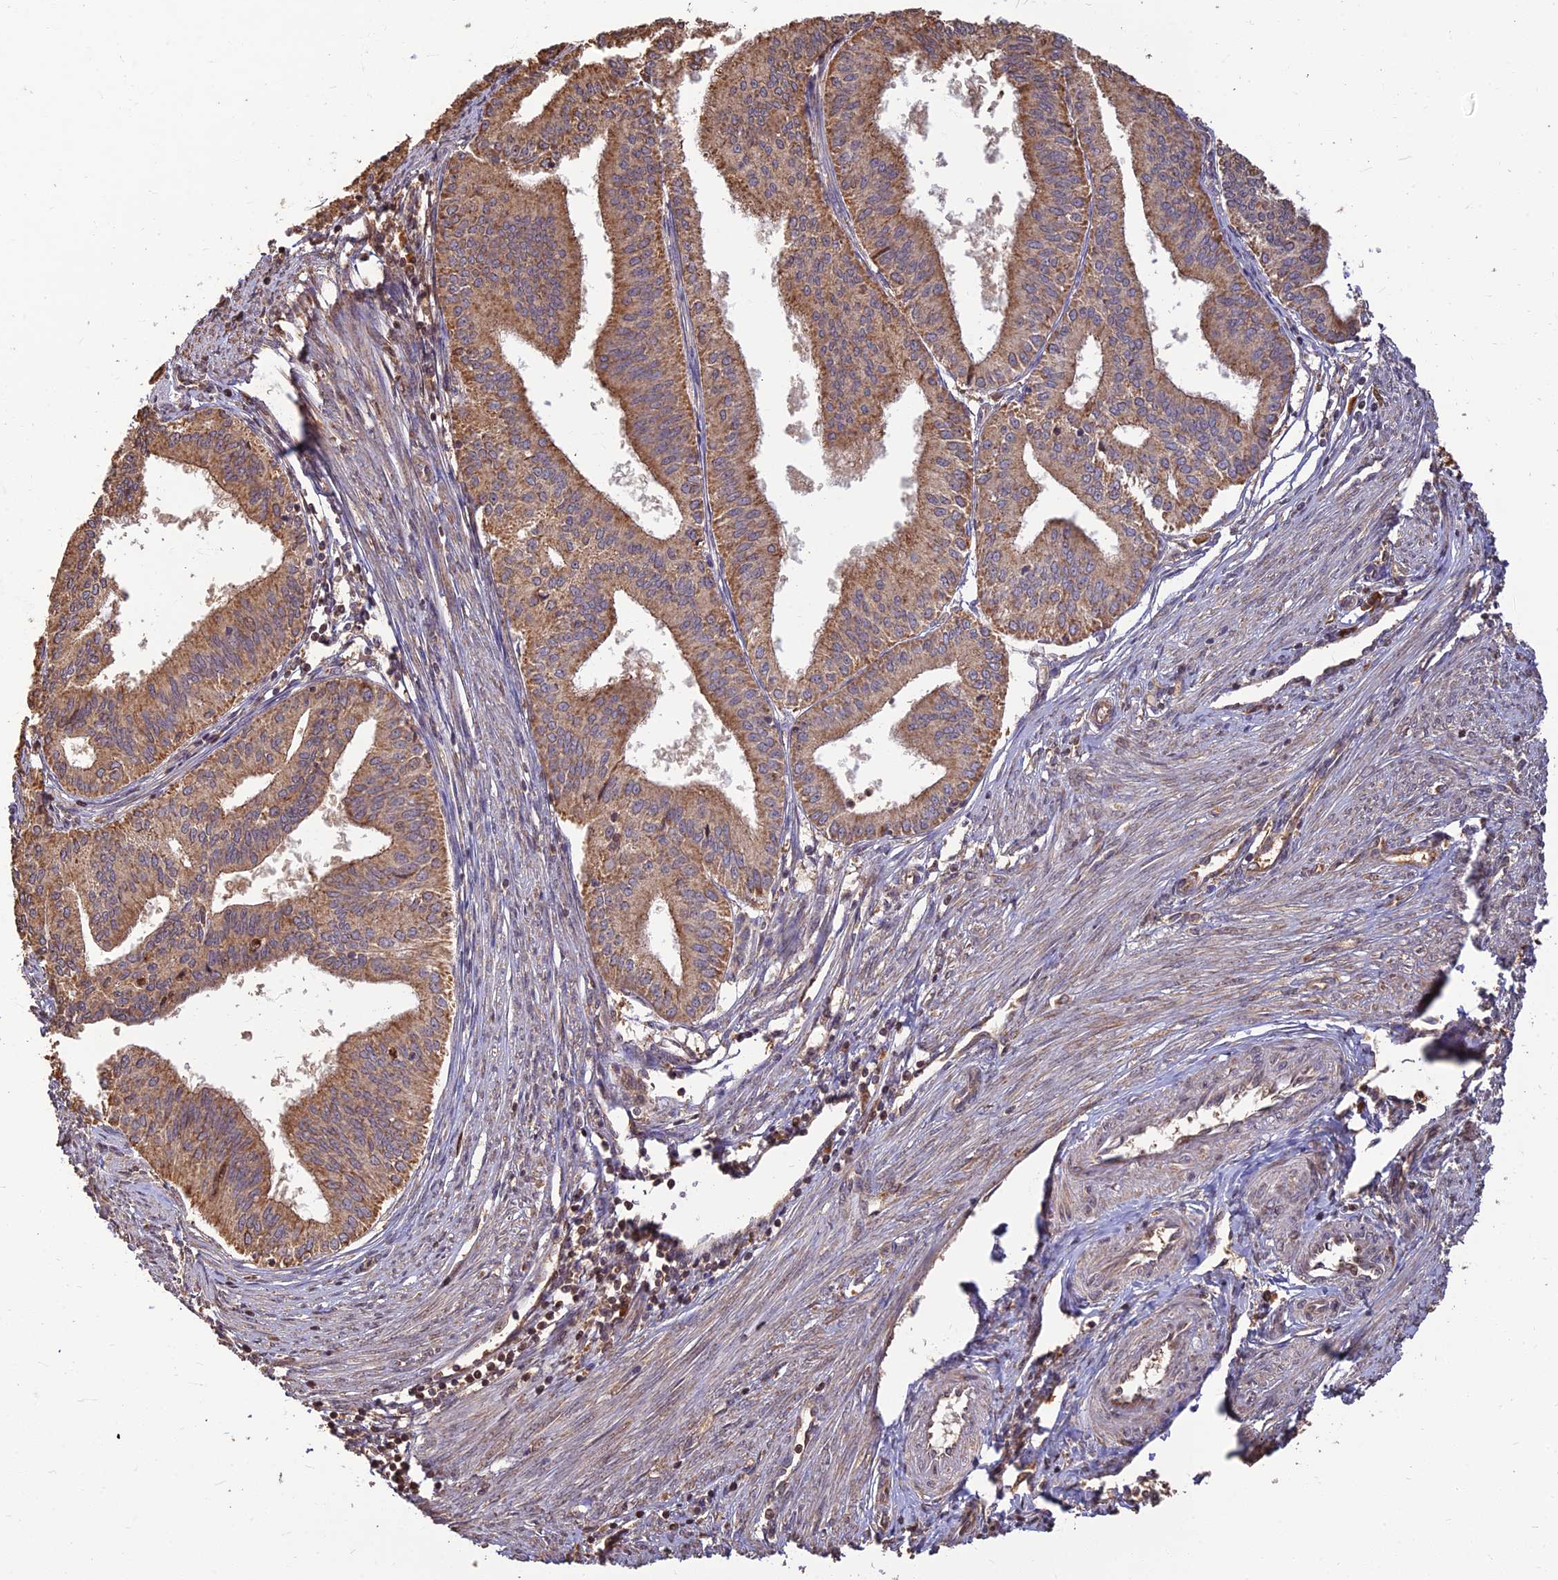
{"staining": {"intensity": "moderate", "quantity": ">75%", "location": "cytoplasmic/membranous"}, "tissue": "endometrial cancer", "cell_type": "Tumor cells", "image_type": "cancer", "snomed": [{"axis": "morphology", "description": "Adenocarcinoma, NOS"}, {"axis": "topography", "description": "Endometrium"}], "caption": "High-magnification brightfield microscopy of endometrial cancer (adenocarcinoma) stained with DAB (3,3'-diaminobenzidine) (brown) and counterstained with hematoxylin (blue). tumor cells exhibit moderate cytoplasmic/membranous staining is present in about>75% of cells. (Brightfield microscopy of DAB IHC at high magnification).", "gene": "CORO1C", "patient": {"sex": "female", "age": 50}}